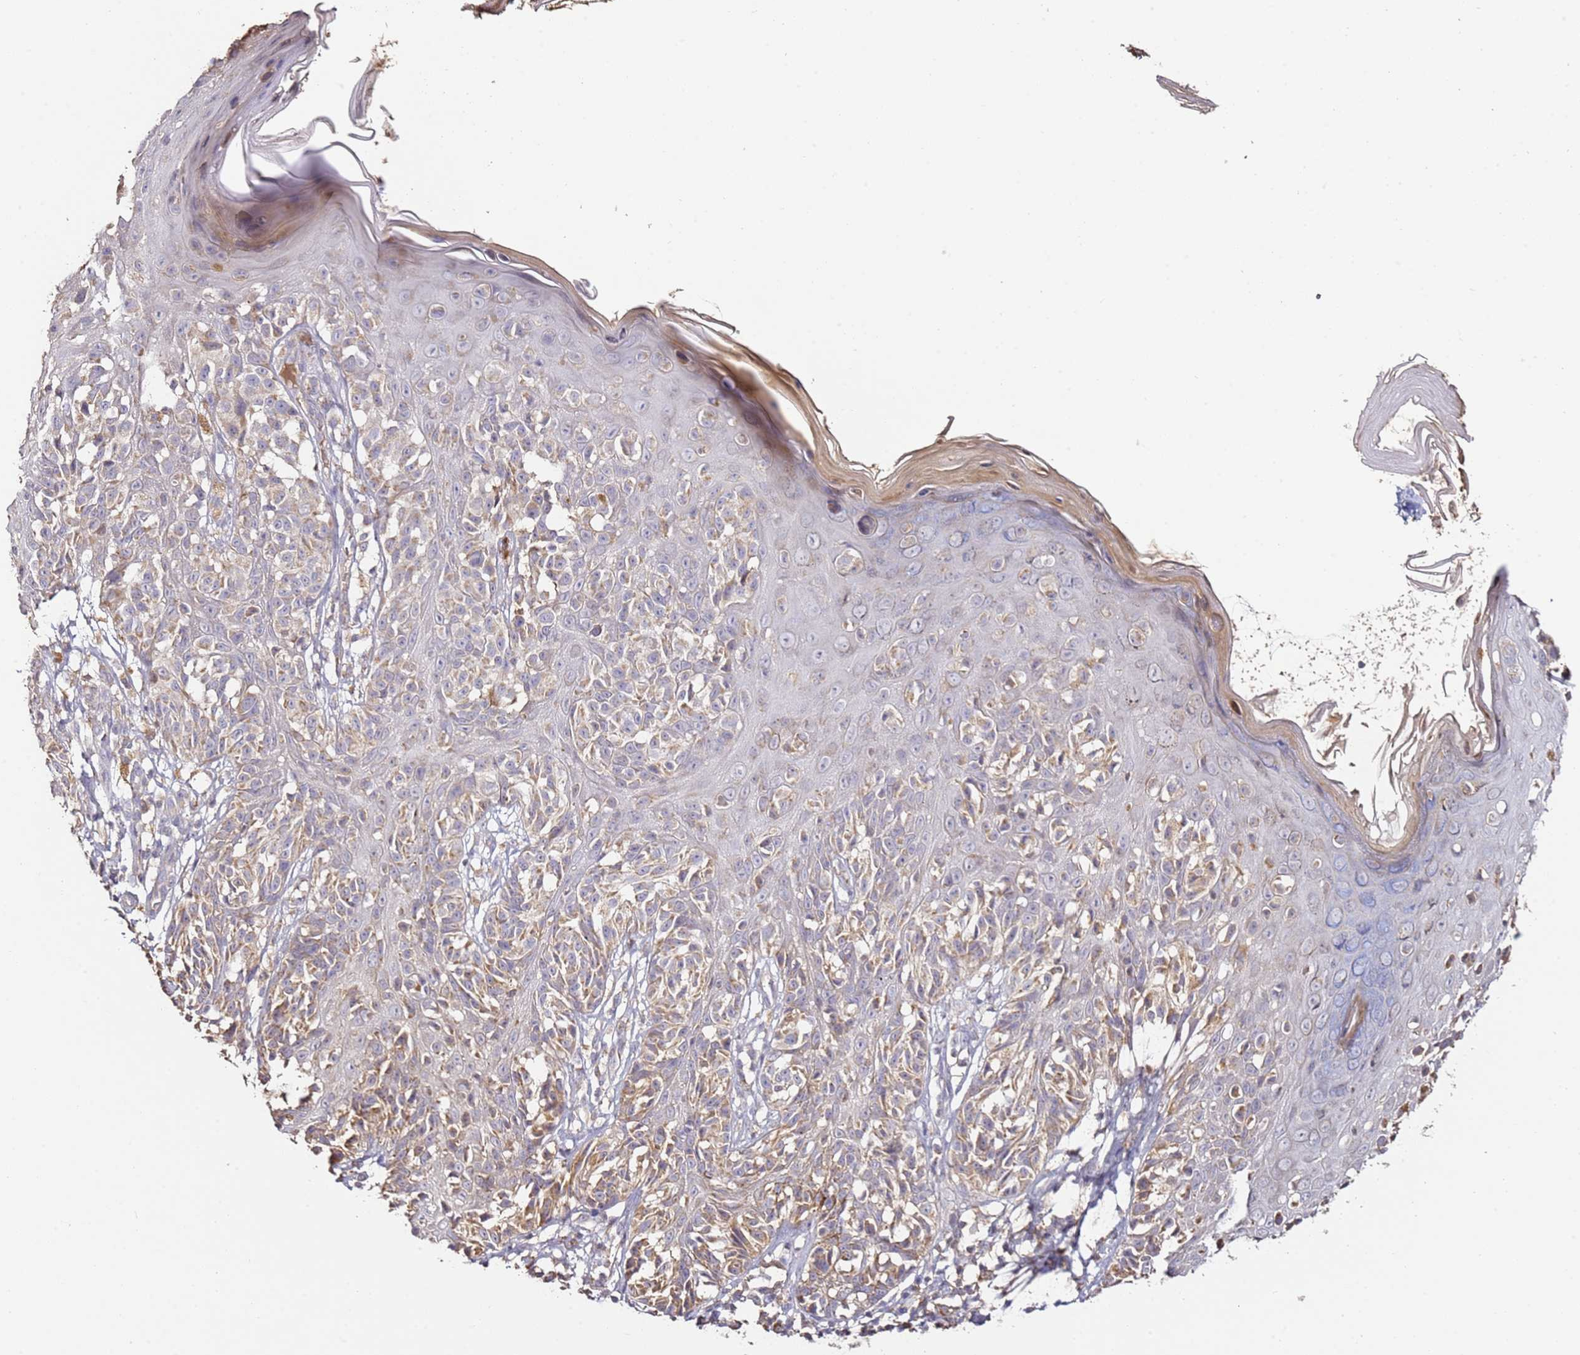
{"staining": {"intensity": "weak", "quantity": "25%-75%", "location": "cytoplasmic/membranous"}, "tissue": "melanoma", "cell_type": "Tumor cells", "image_type": "cancer", "snomed": [{"axis": "morphology", "description": "Malignant melanoma, NOS"}, {"axis": "topography", "description": "Skin"}], "caption": "Melanoma stained with a protein marker displays weak staining in tumor cells.", "gene": "OR2B11", "patient": {"sex": "male", "age": 38}}